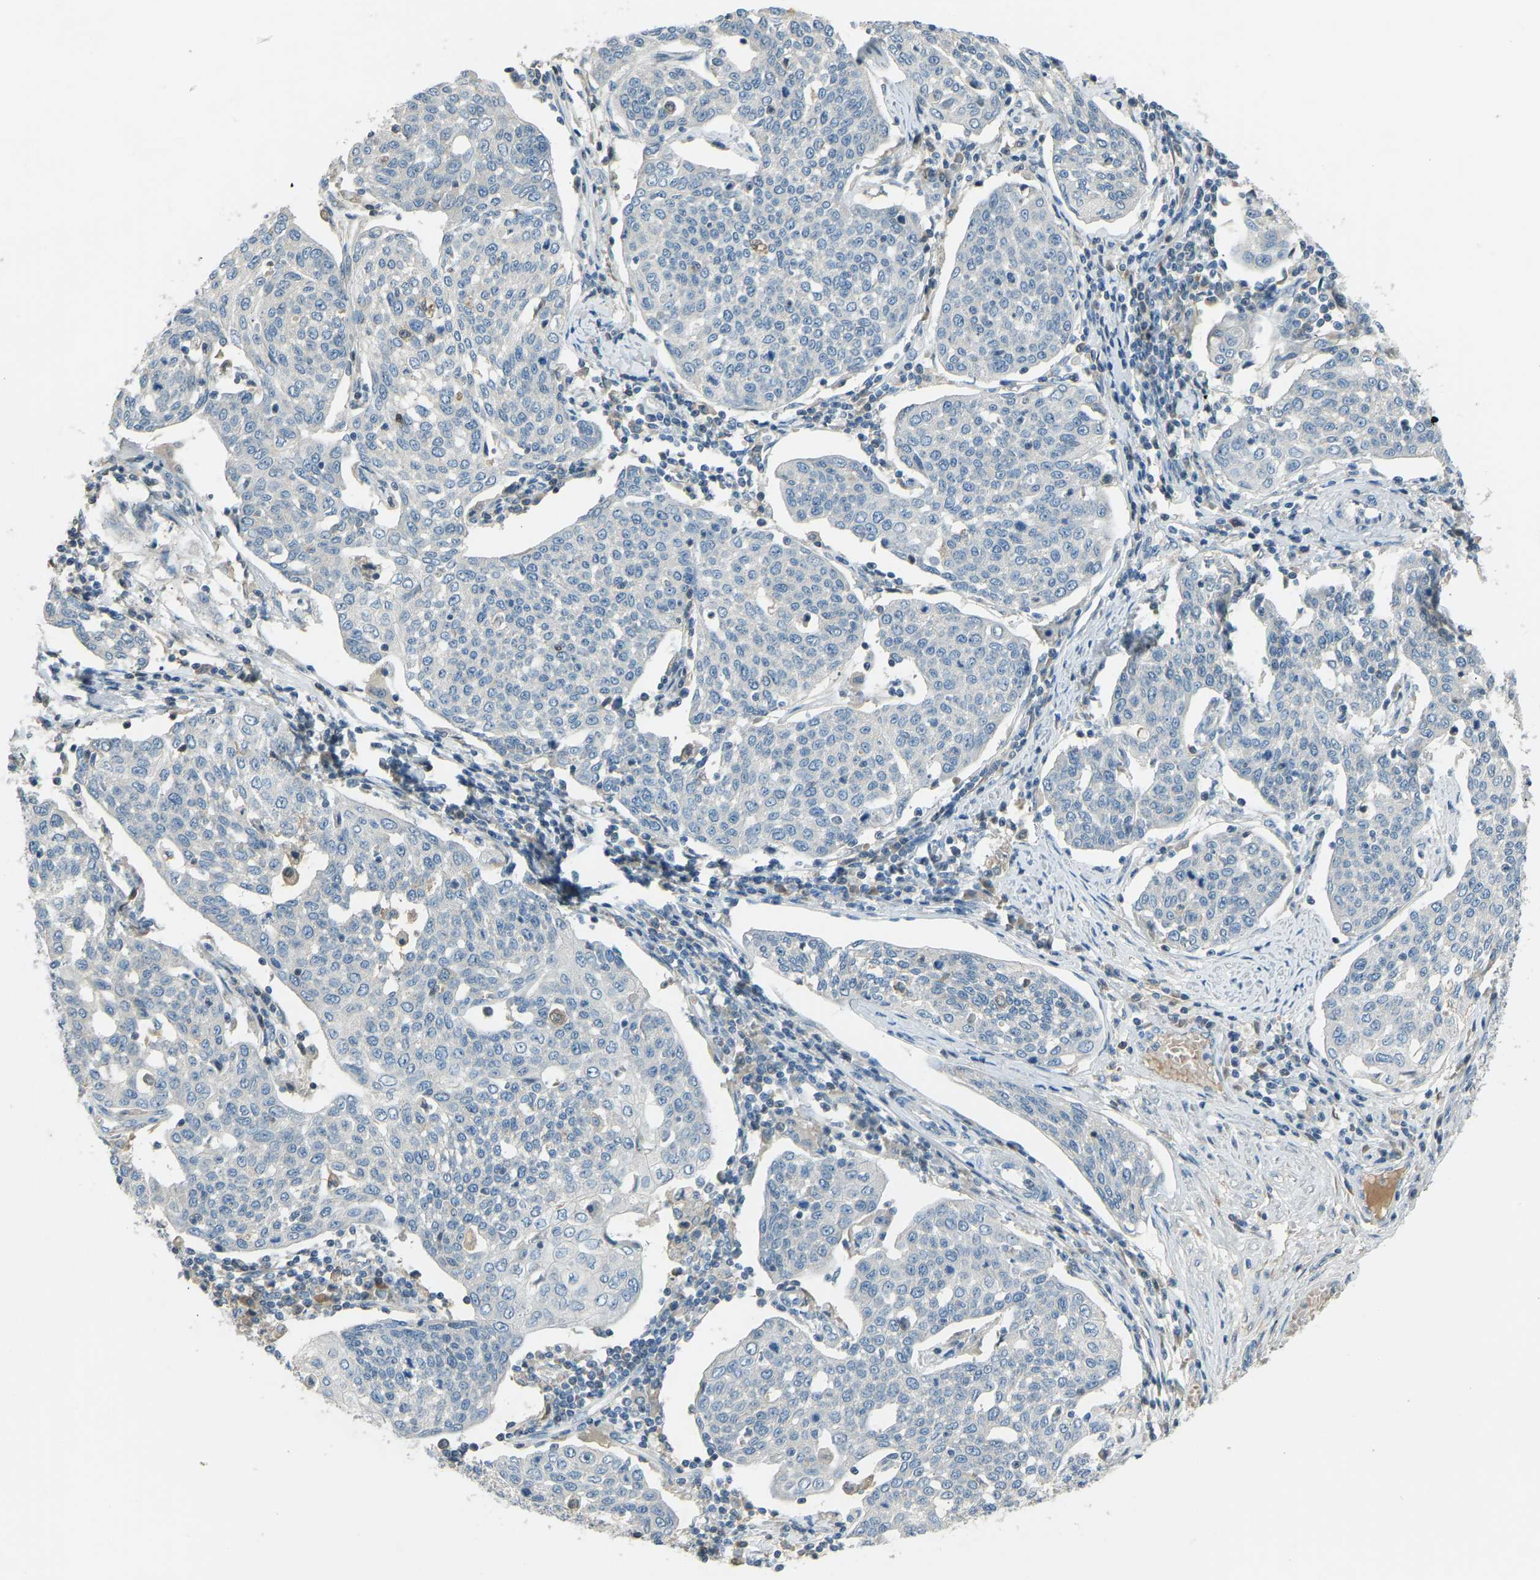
{"staining": {"intensity": "negative", "quantity": "none", "location": "none"}, "tissue": "cervical cancer", "cell_type": "Tumor cells", "image_type": "cancer", "snomed": [{"axis": "morphology", "description": "Squamous cell carcinoma, NOS"}, {"axis": "topography", "description": "Cervix"}], "caption": "DAB immunohistochemical staining of human squamous cell carcinoma (cervical) shows no significant staining in tumor cells.", "gene": "FBLN2", "patient": {"sex": "female", "age": 34}}